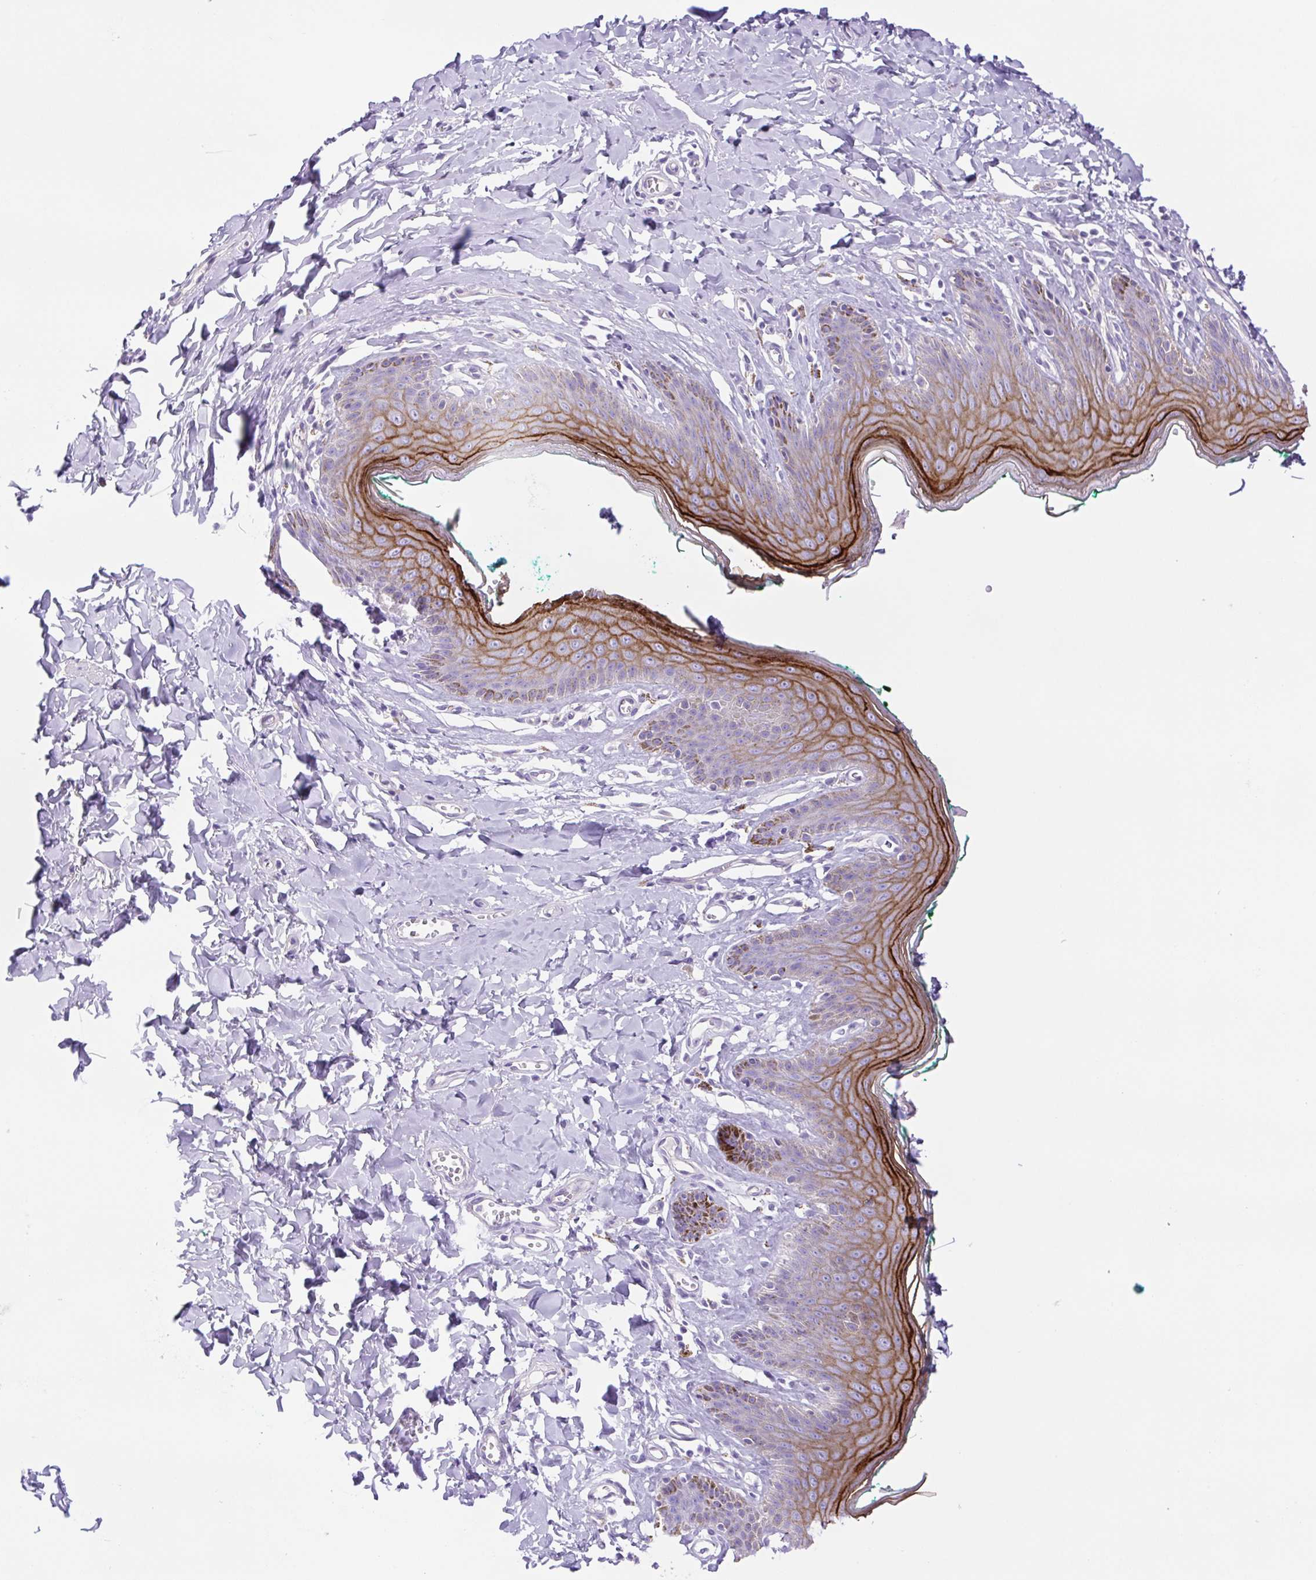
{"staining": {"intensity": "moderate", "quantity": "25%-75%", "location": "cytoplasmic/membranous"}, "tissue": "skin", "cell_type": "Epidermal cells", "image_type": "normal", "snomed": [{"axis": "morphology", "description": "Normal tissue, NOS"}, {"axis": "topography", "description": "Vulva"}, {"axis": "topography", "description": "Peripheral nerve tissue"}], "caption": "Benign skin reveals moderate cytoplasmic/membranous expression in about 25%-75% of epidermal cells.", "gene": "CDSN", "patient": {"sex": "female", "age": 66}}